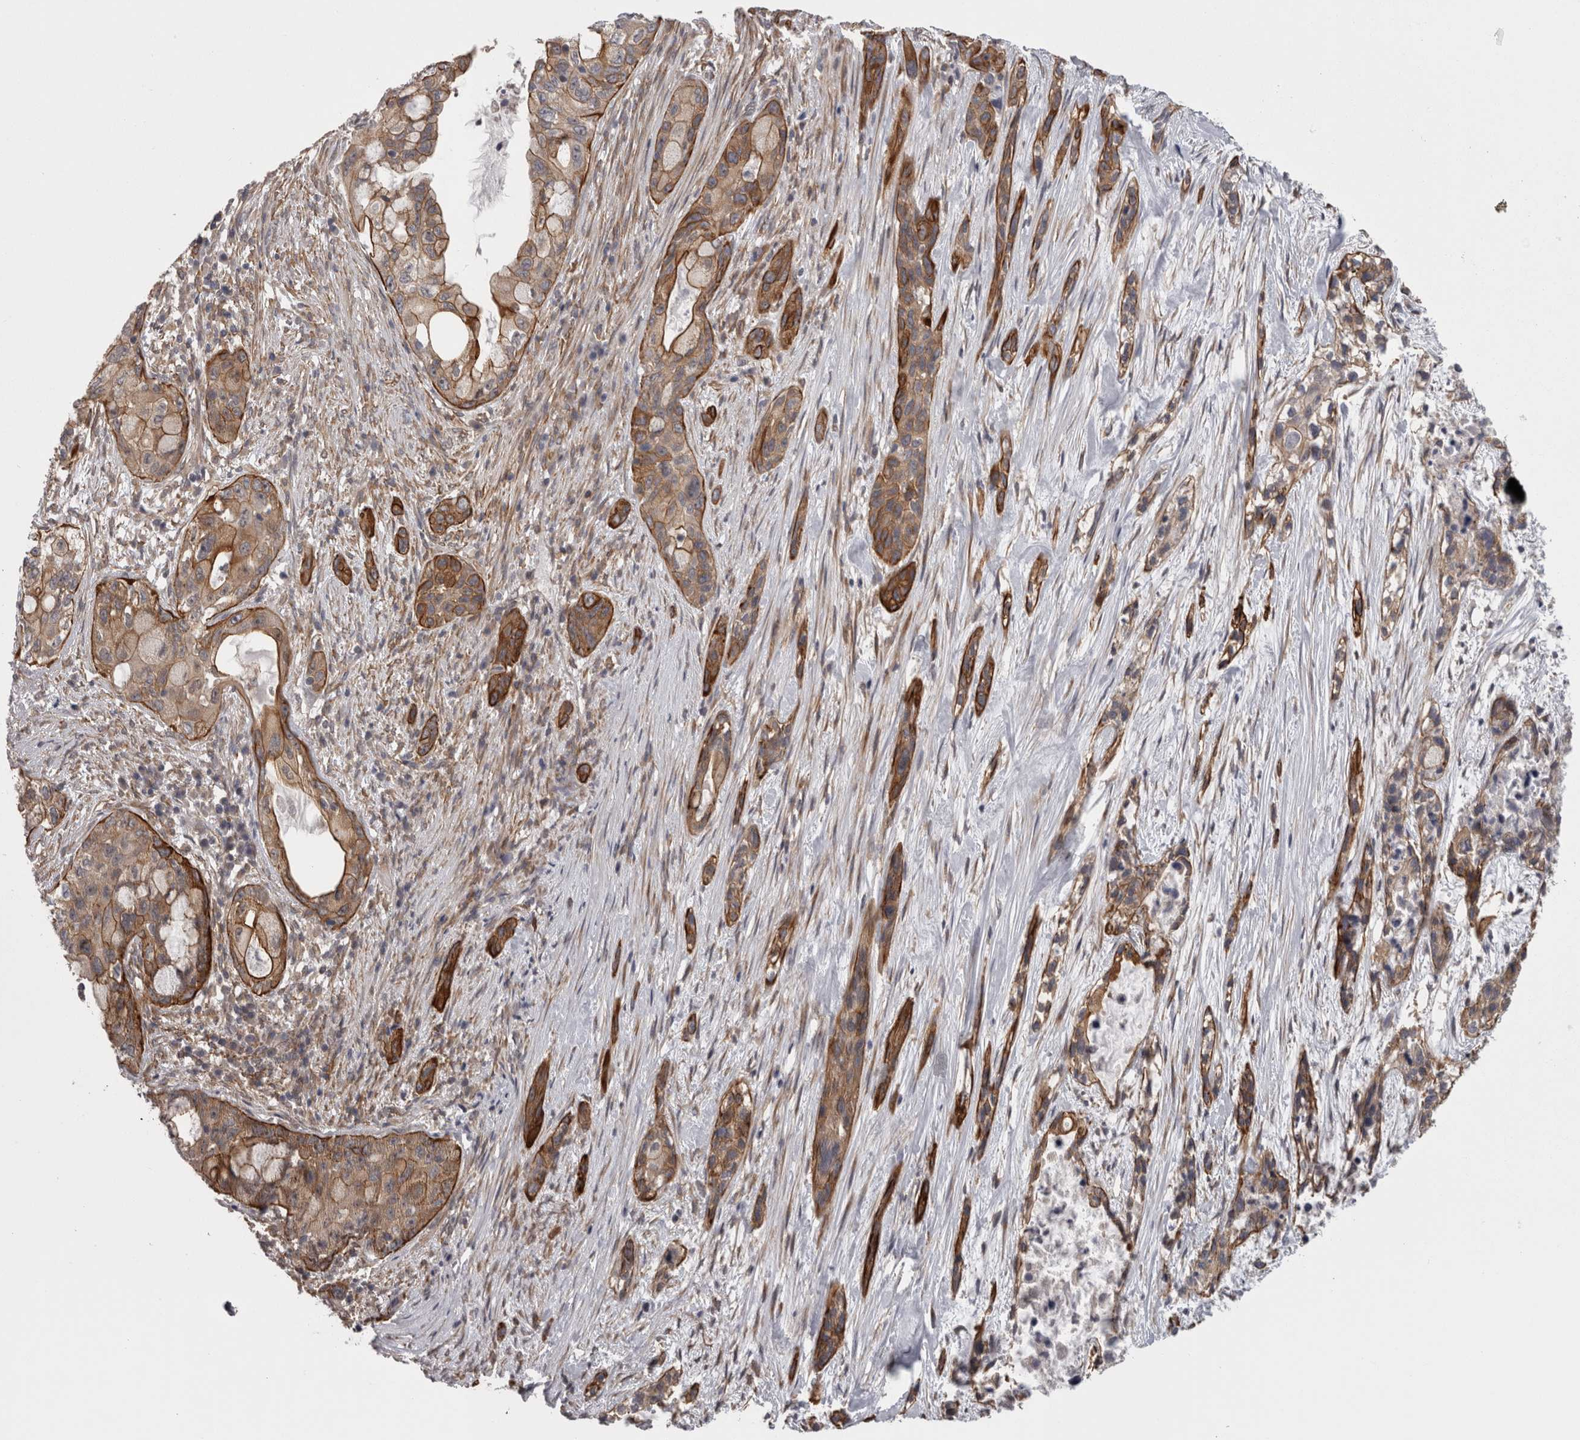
{"staining": {"intensity": "strong", "quantity": ">75%", "location": "cytoplasmic/membranous"}, "tissue": "pancreatic cancer", "cell_type": "Tumor cells", "image_type": "cancer", "snomed": [{"axis": "morphology", "description": "Adenocarcinoma, NOS"}, {"axis": "topography", "description": "Pancreas"}], "caption": "Pancreatic adenocarcinoma stained for a protein shows strong cytoplasmic/membranous positivity in tumor cells.", "gene": "RMDN1", "patient": {"sex": "male", "age": 53}}